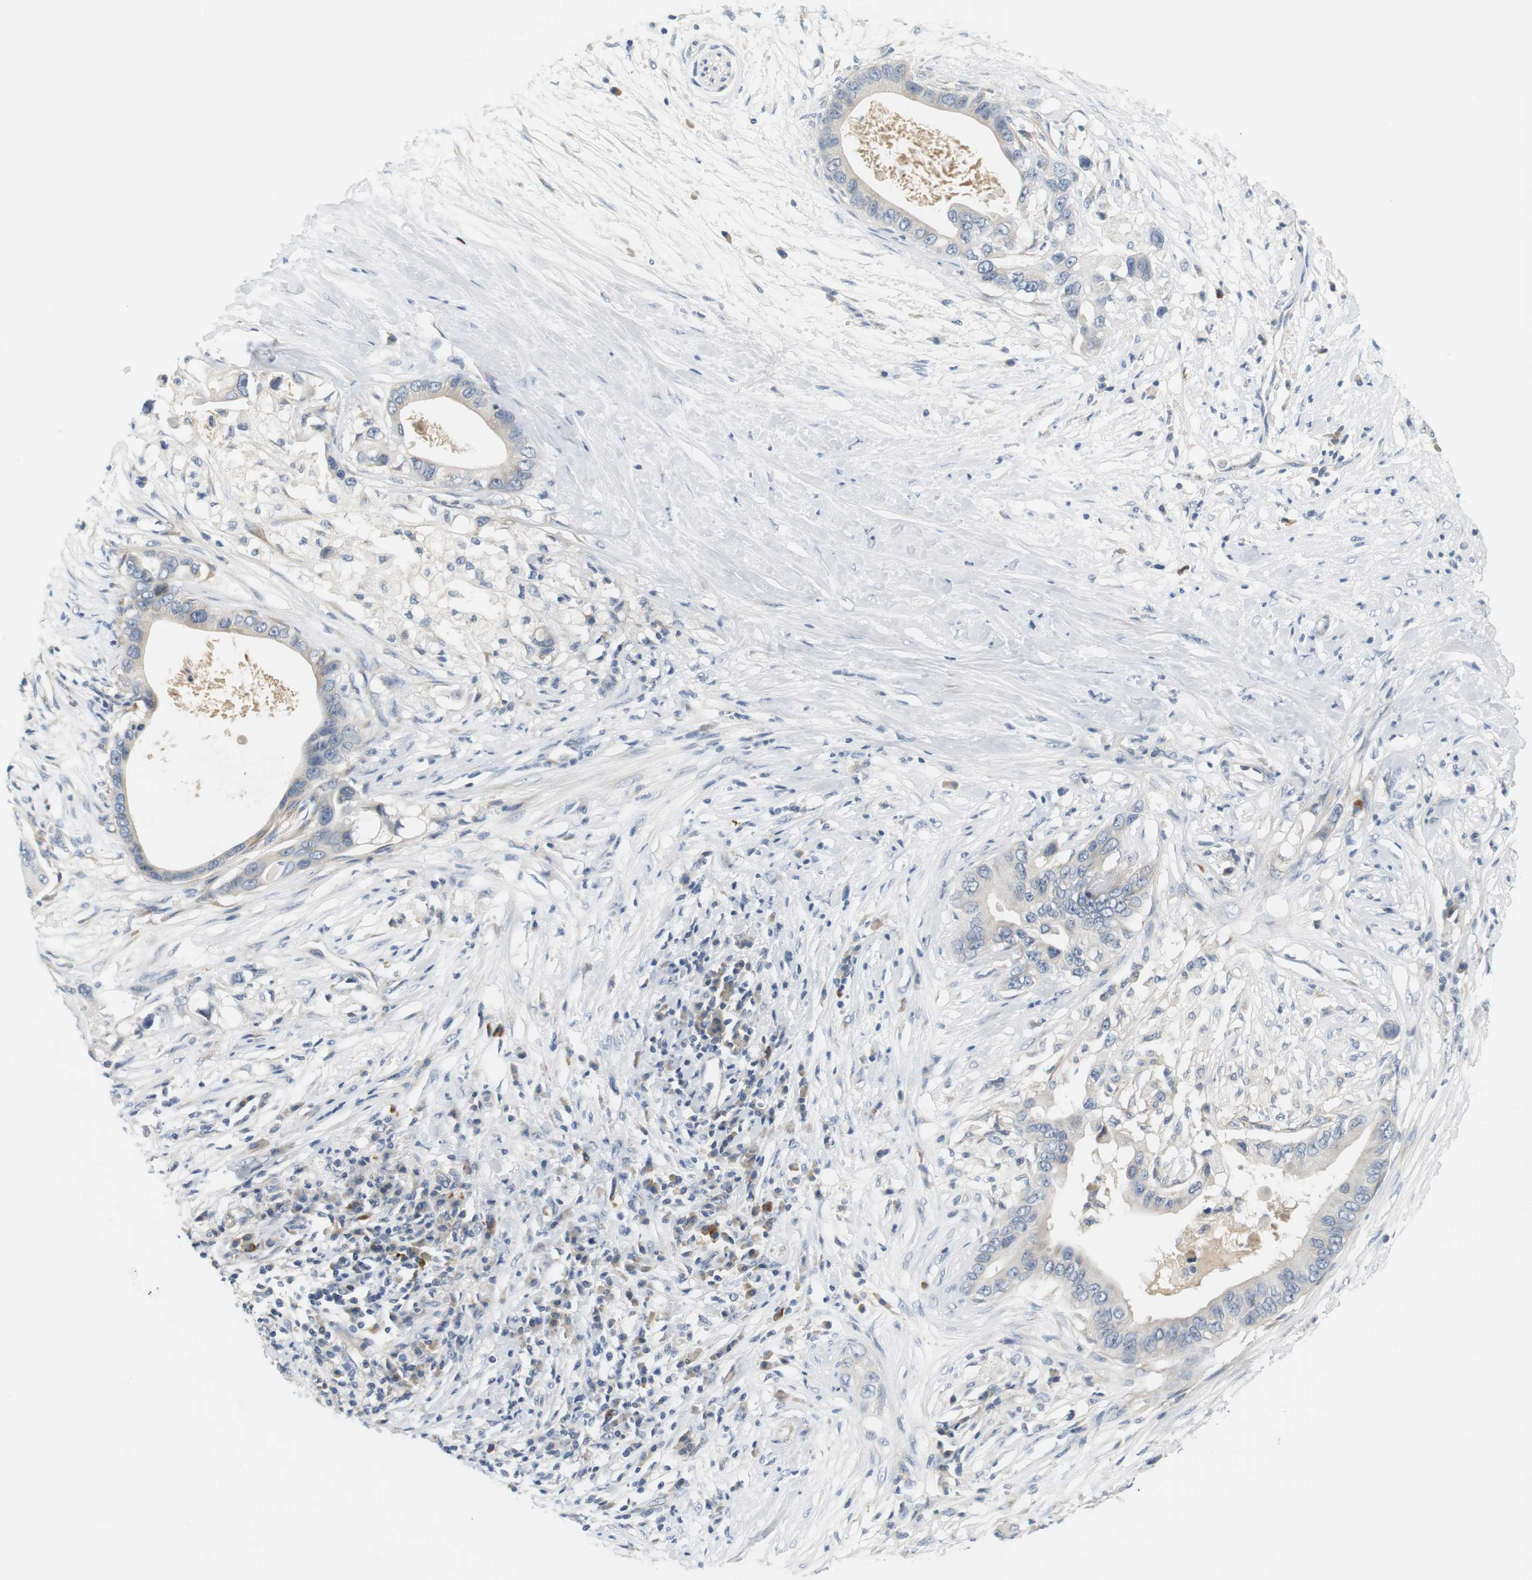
{"staining": {"intensity": "negative", "quantity": "none", "location": "none"}, "tissue": "pancreatic cancer", "cell_type": "Tumor cells", "image_type": "cancer", "snomed": [{"axis": "morphology", "description": "Adenocarcinoma, NOS"}, {"axis": "topography", "description": "Pancreas"}], "caption": "Pancreatic cancer (adenocarcinoma) was stained to show a protein in brown. There is no significant staining in tumor cells.", "gene": "EVA1C", "patient": {"sex": "male", "age": 77}}